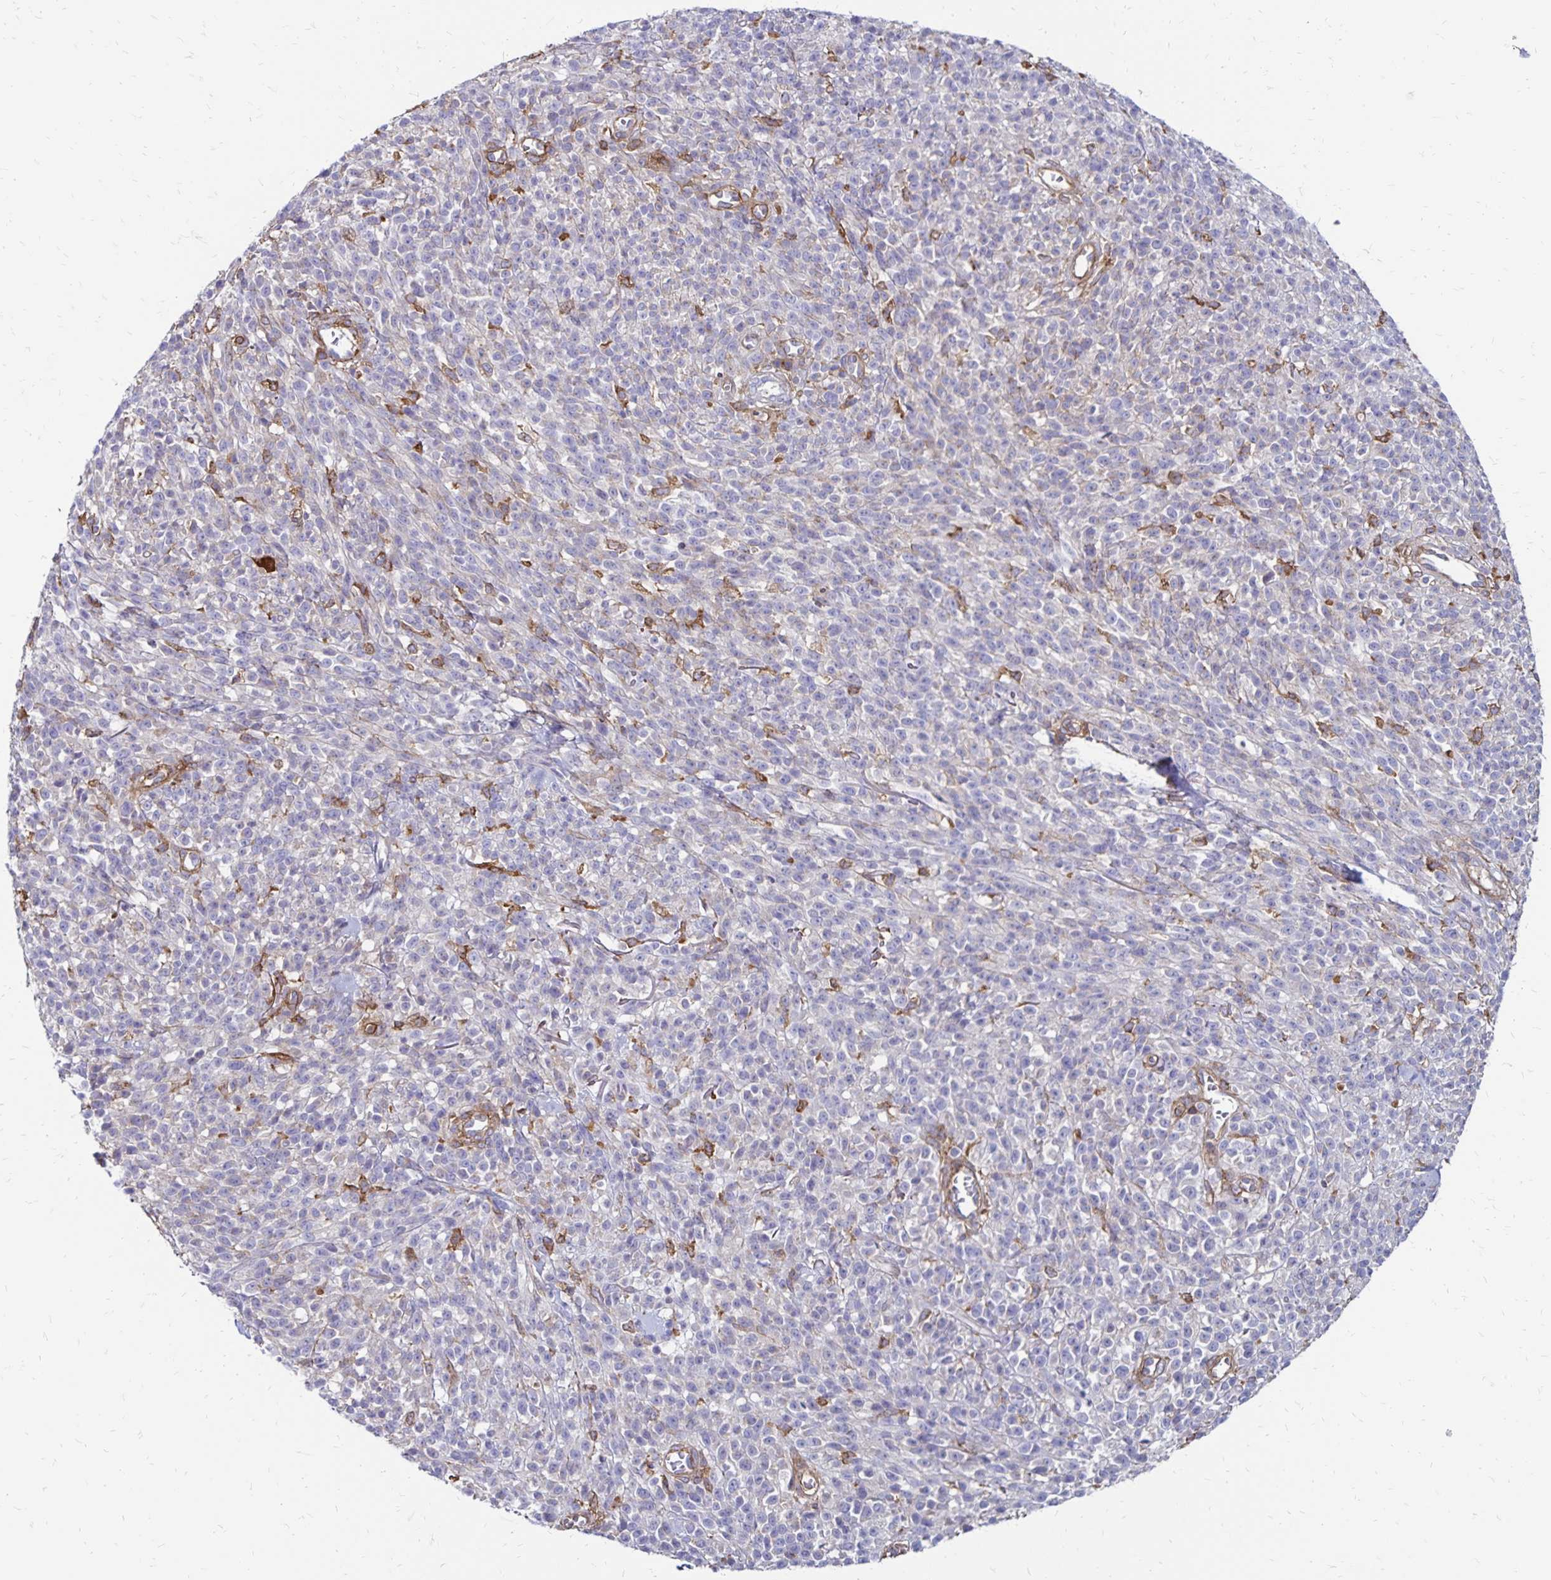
{"staining": {"intensity": "negative", "quantity": "none", "location": "none"}, "tissue": "melanoma", "cell_type": "Tumor cells", "image_type": "cancer", "snomed": [{"axis": "morphology", "description": "Malignant melanoma, NOS"}, {"axis": "topography", "description": "Skin"}, {"axis": "topography", "description": "Skin of trunk"}], "caption": "Immunohistochemistry photomicrograph of neoplastic tissue: human malignant melanoma stained with DAB reveals no significant protein expression in tumor cells. (IHC, brightfield microscopy, high magnification).", "gene": "TNS3", "patient": {"sex": "male", "age": 74}}